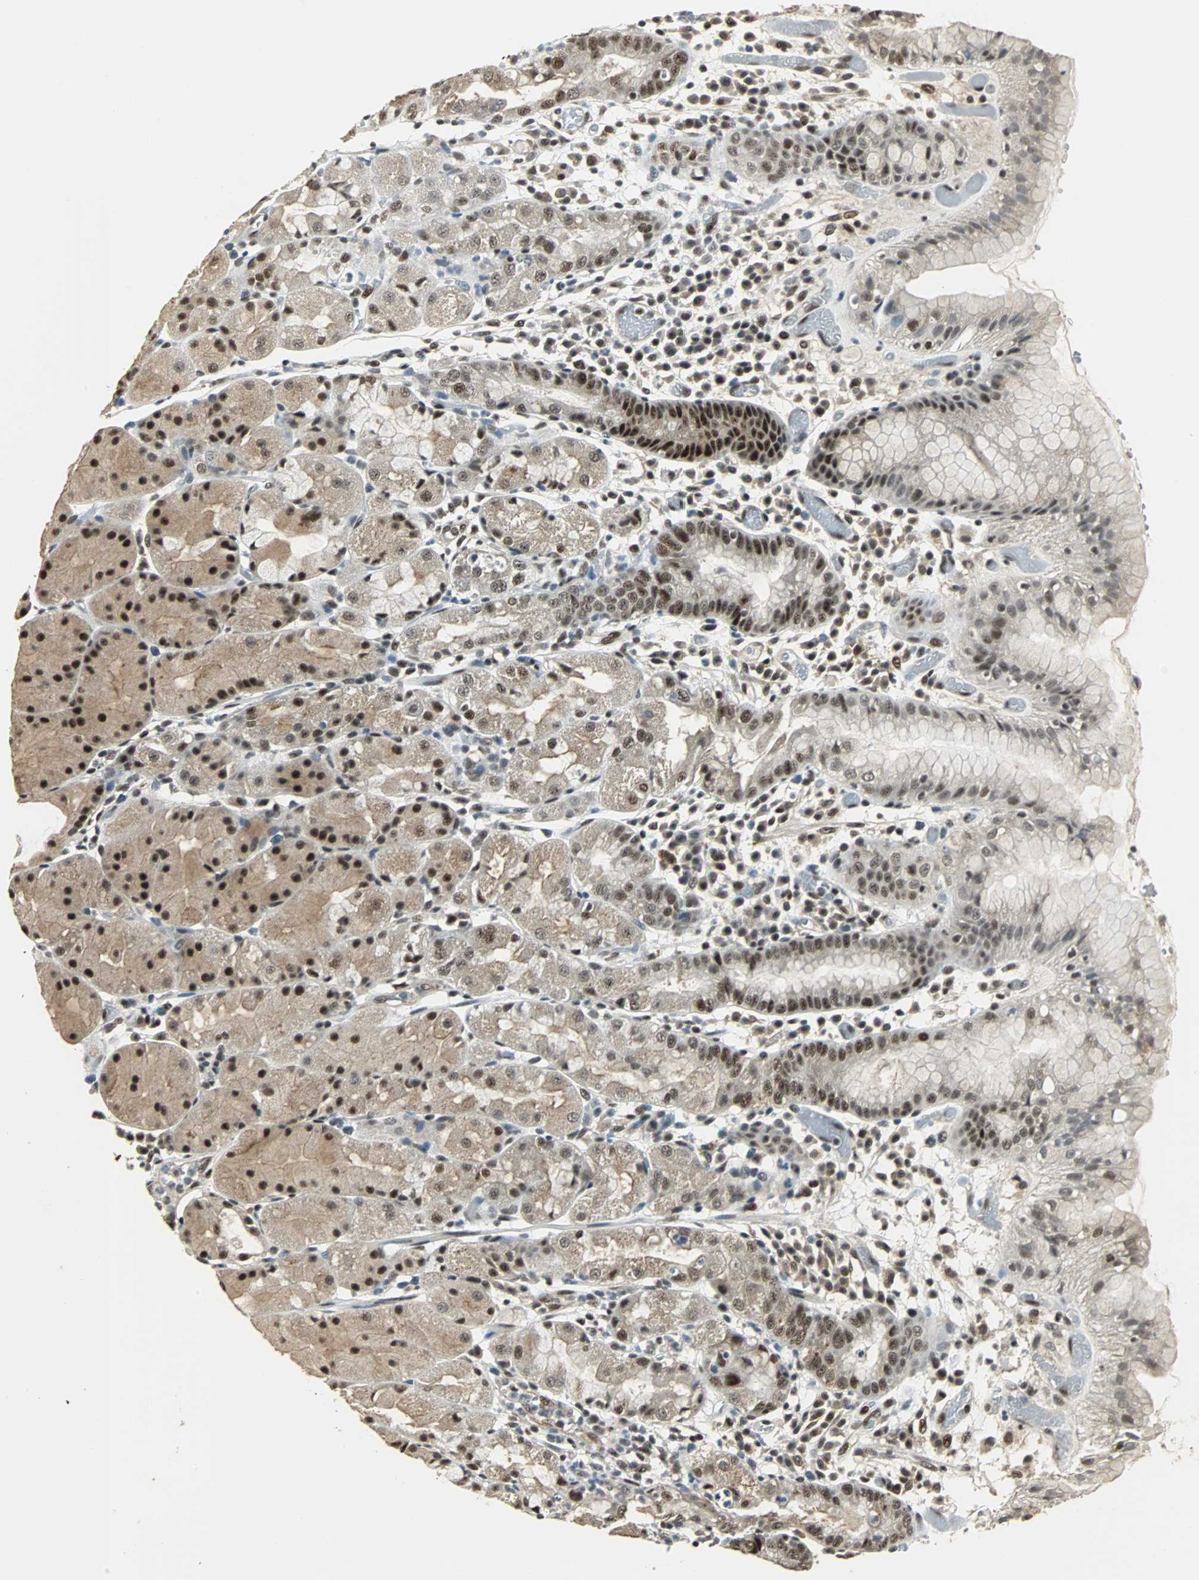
{"staining": {"intensity": "strong", "quantity": "25%-75%", "location": "cytoplasmic/membranous,nuclear"}, "tissue": "stomach", "cell_type": "Glandular cells", "image_type": "normal", "snomed": [{"axis": "morphology", "description": "Normal tissue, NOS"}, {"axis": "topography", "description": "Stomach"}, {"axis": "topography", "description": "Stomach, lower"}], "caption": "A micrograph of human stomach stained for a protein reveals strong cytoplasmic/membranous,nuclear brown staining in glandular cells. (IHC, brightfield microscopy, high magnification).", "gene": "MED4", "patient": {"sex": "female", "age": 75}}